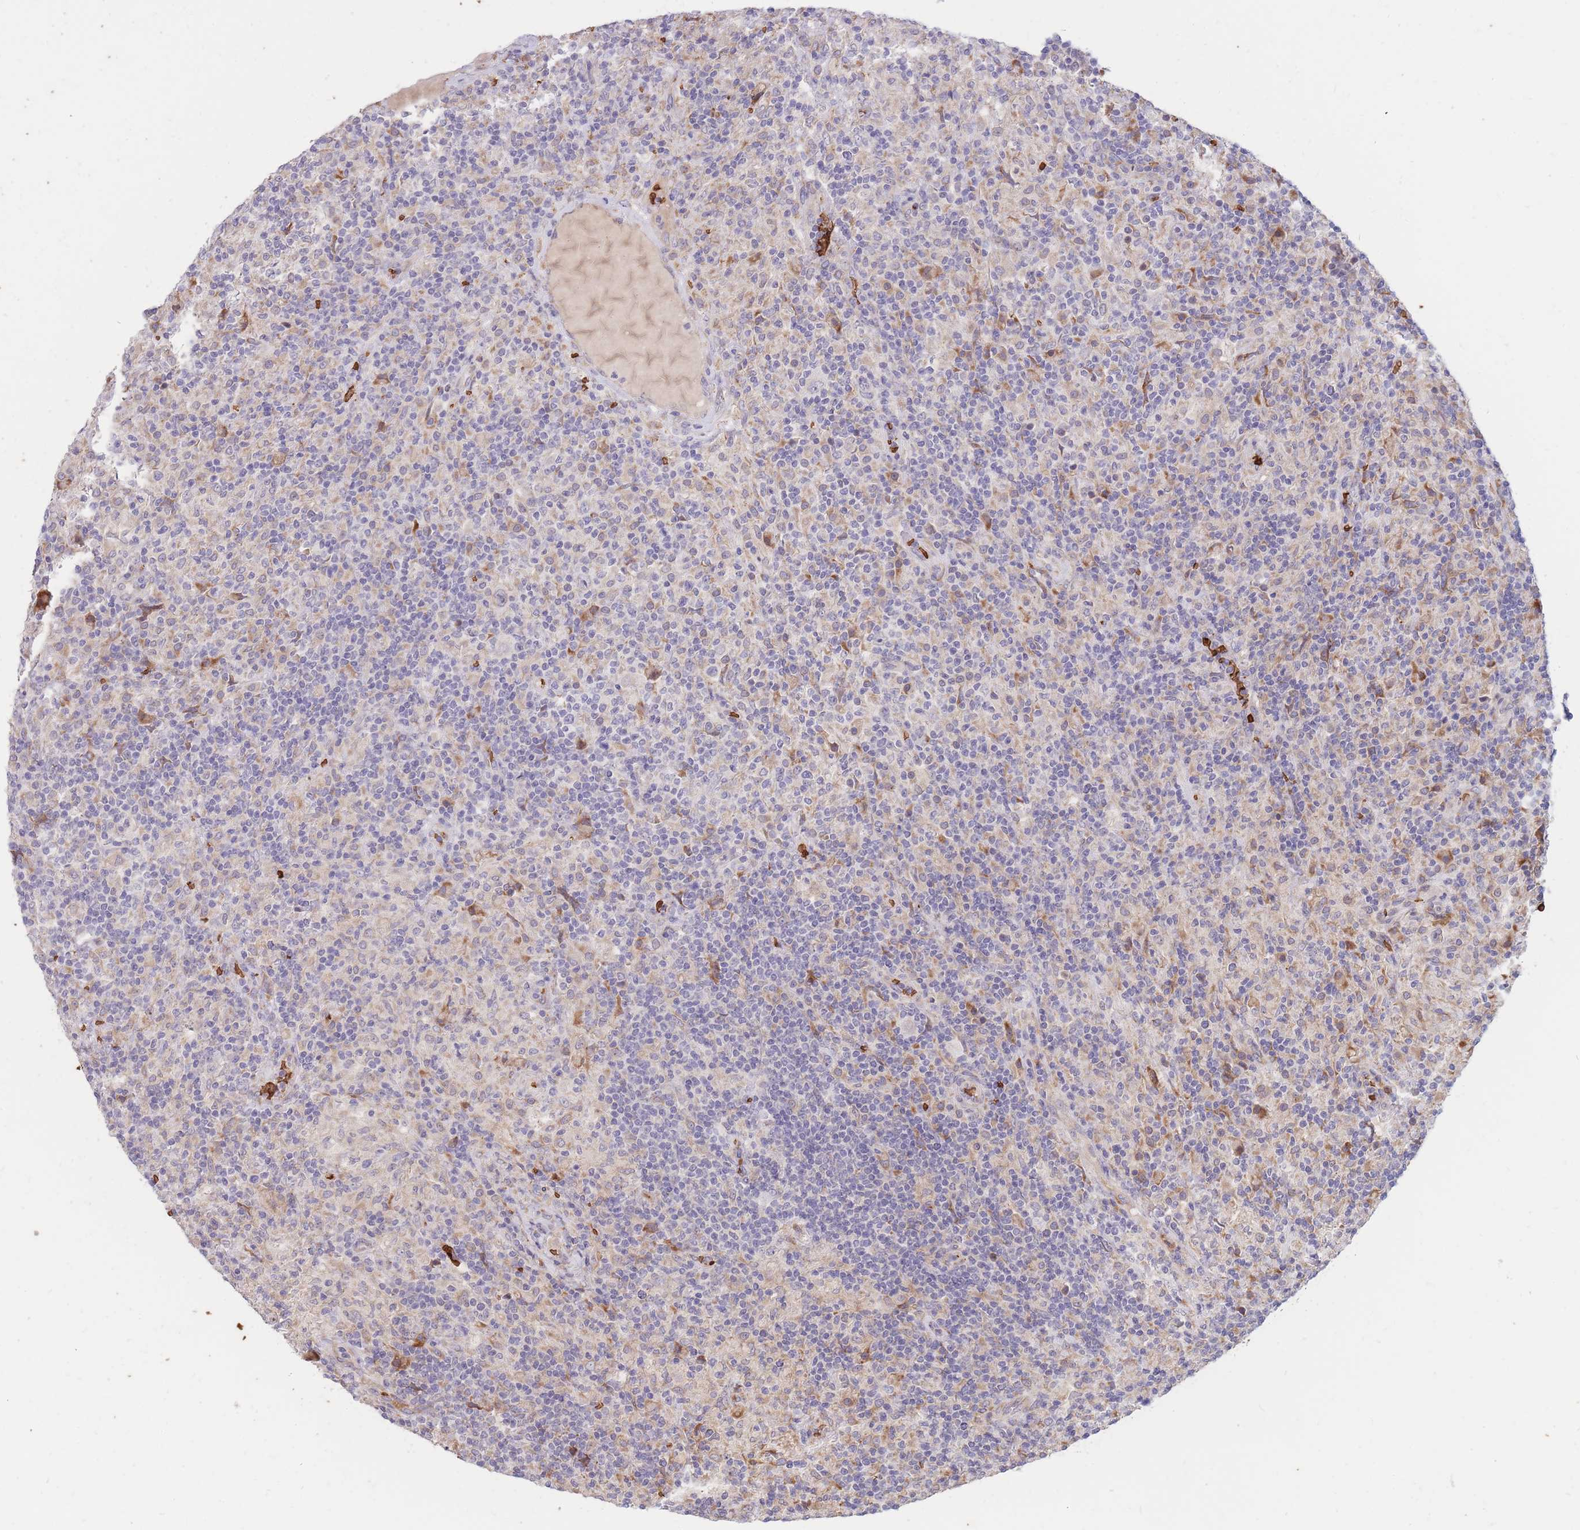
{"staining": {"intensity": "negative", "quantity": "none", "location": "none"}, "tissue": "lymphoma", "cell_type": "Tumor cells", "image_type": "cancer", "snomed": [{"axis": "morphology", "description": "Hodgkin's disease, NOS"}, {"axis": "topography", "description": "Lymph node"}], "caption": "Immunohistochemistry (IHC) of Hodgkin's disease demonstrates no staining in tumor cells.", "gene": "ATP10D", "patient": {"sex": "male", "age": 70}}